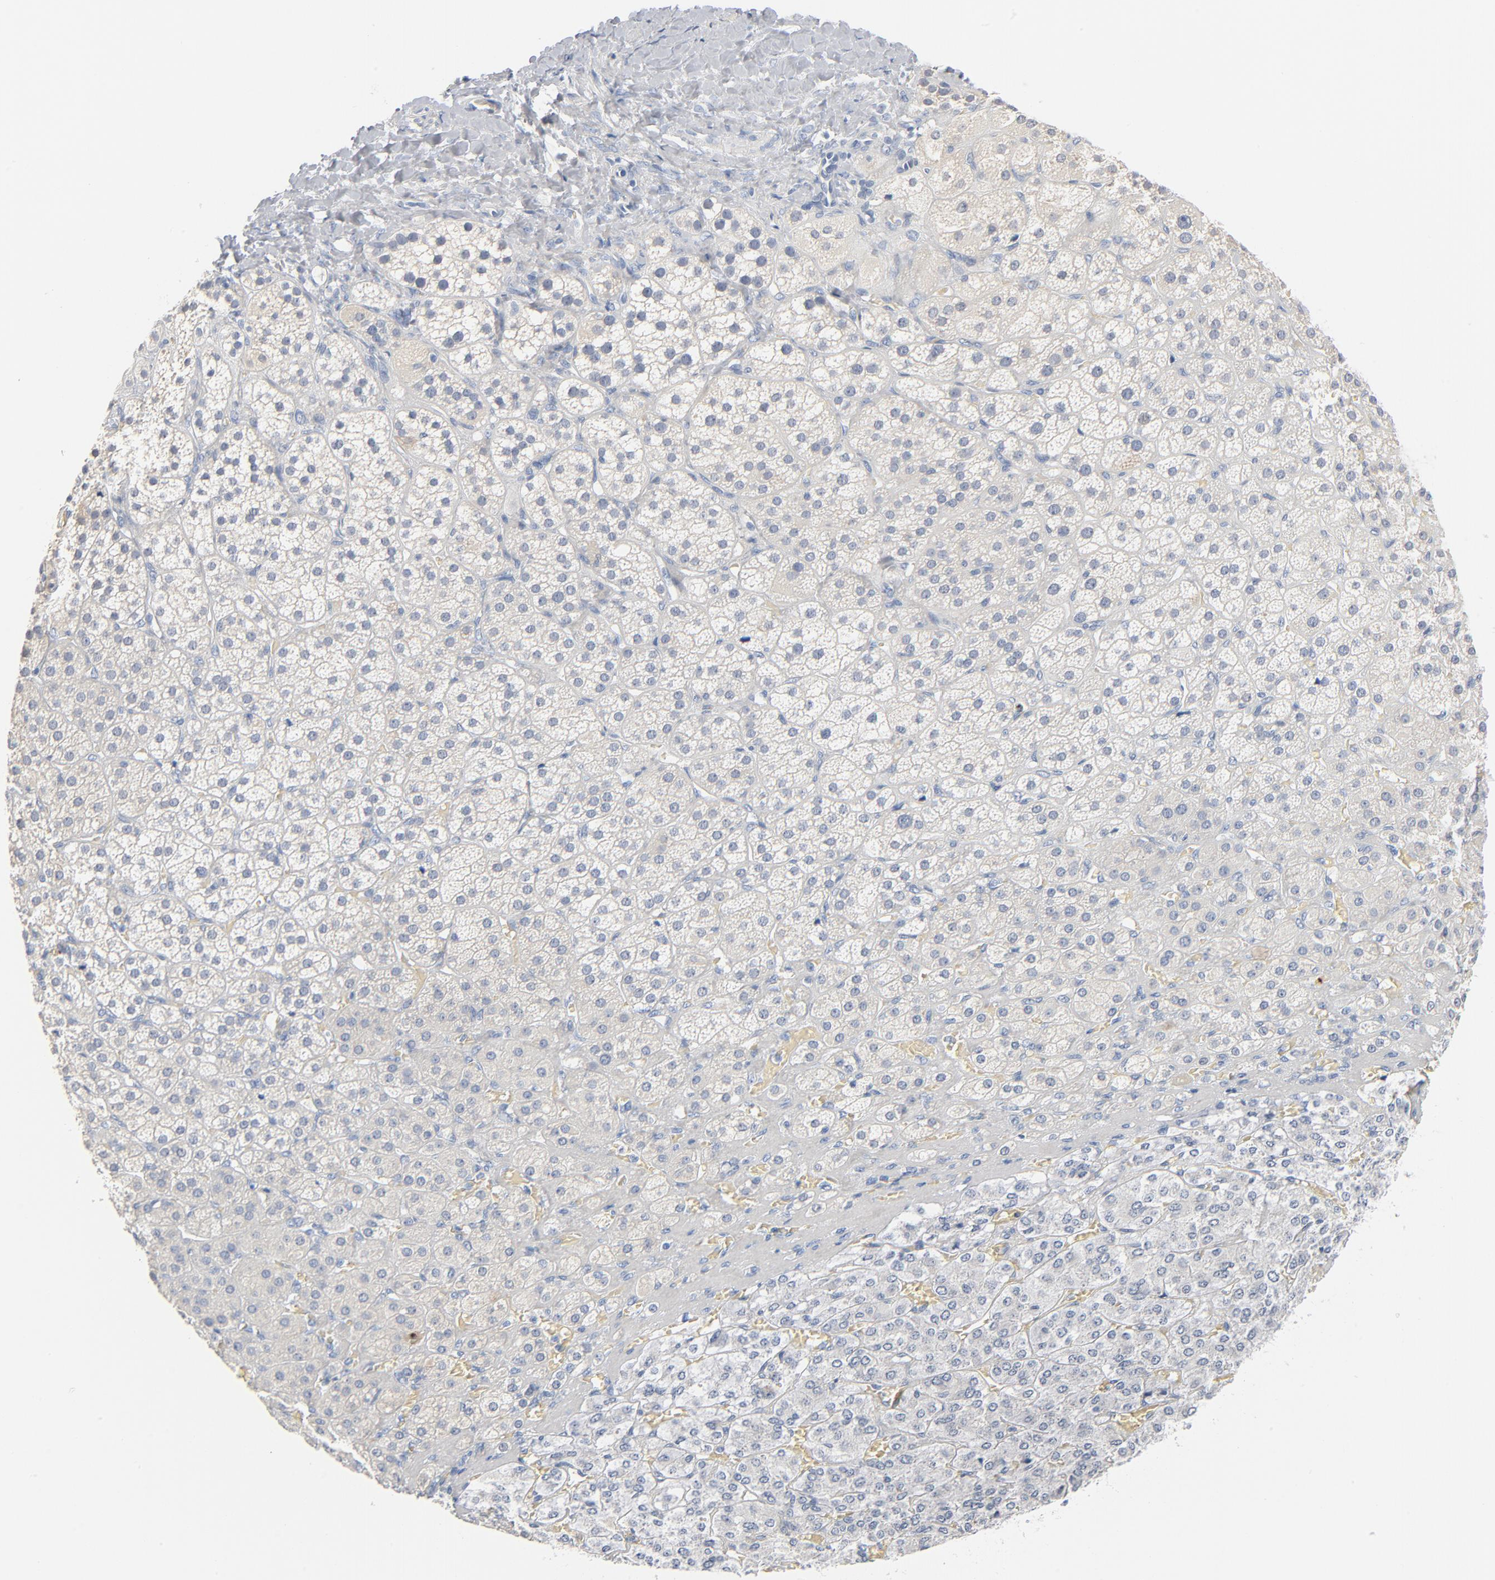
{"staining": {"intensity": "negative", "quantity": "none", "location": "none"}, "tissue": "adrenal gland", "cell_type": "Glandular cells", "image_type": "normal", "snomed": [{"axis": "morphology", "description": "Normal tissue, NOS"}, {"axis": "topography", "description": "Adrenal gland"}], "caption": "The micrograph displays no staining of glandular cells in benign adrenal gland. Nuclei are stained in blue.", "gene": "GZMB", "patient": {"sex": "female", "age": 71}}